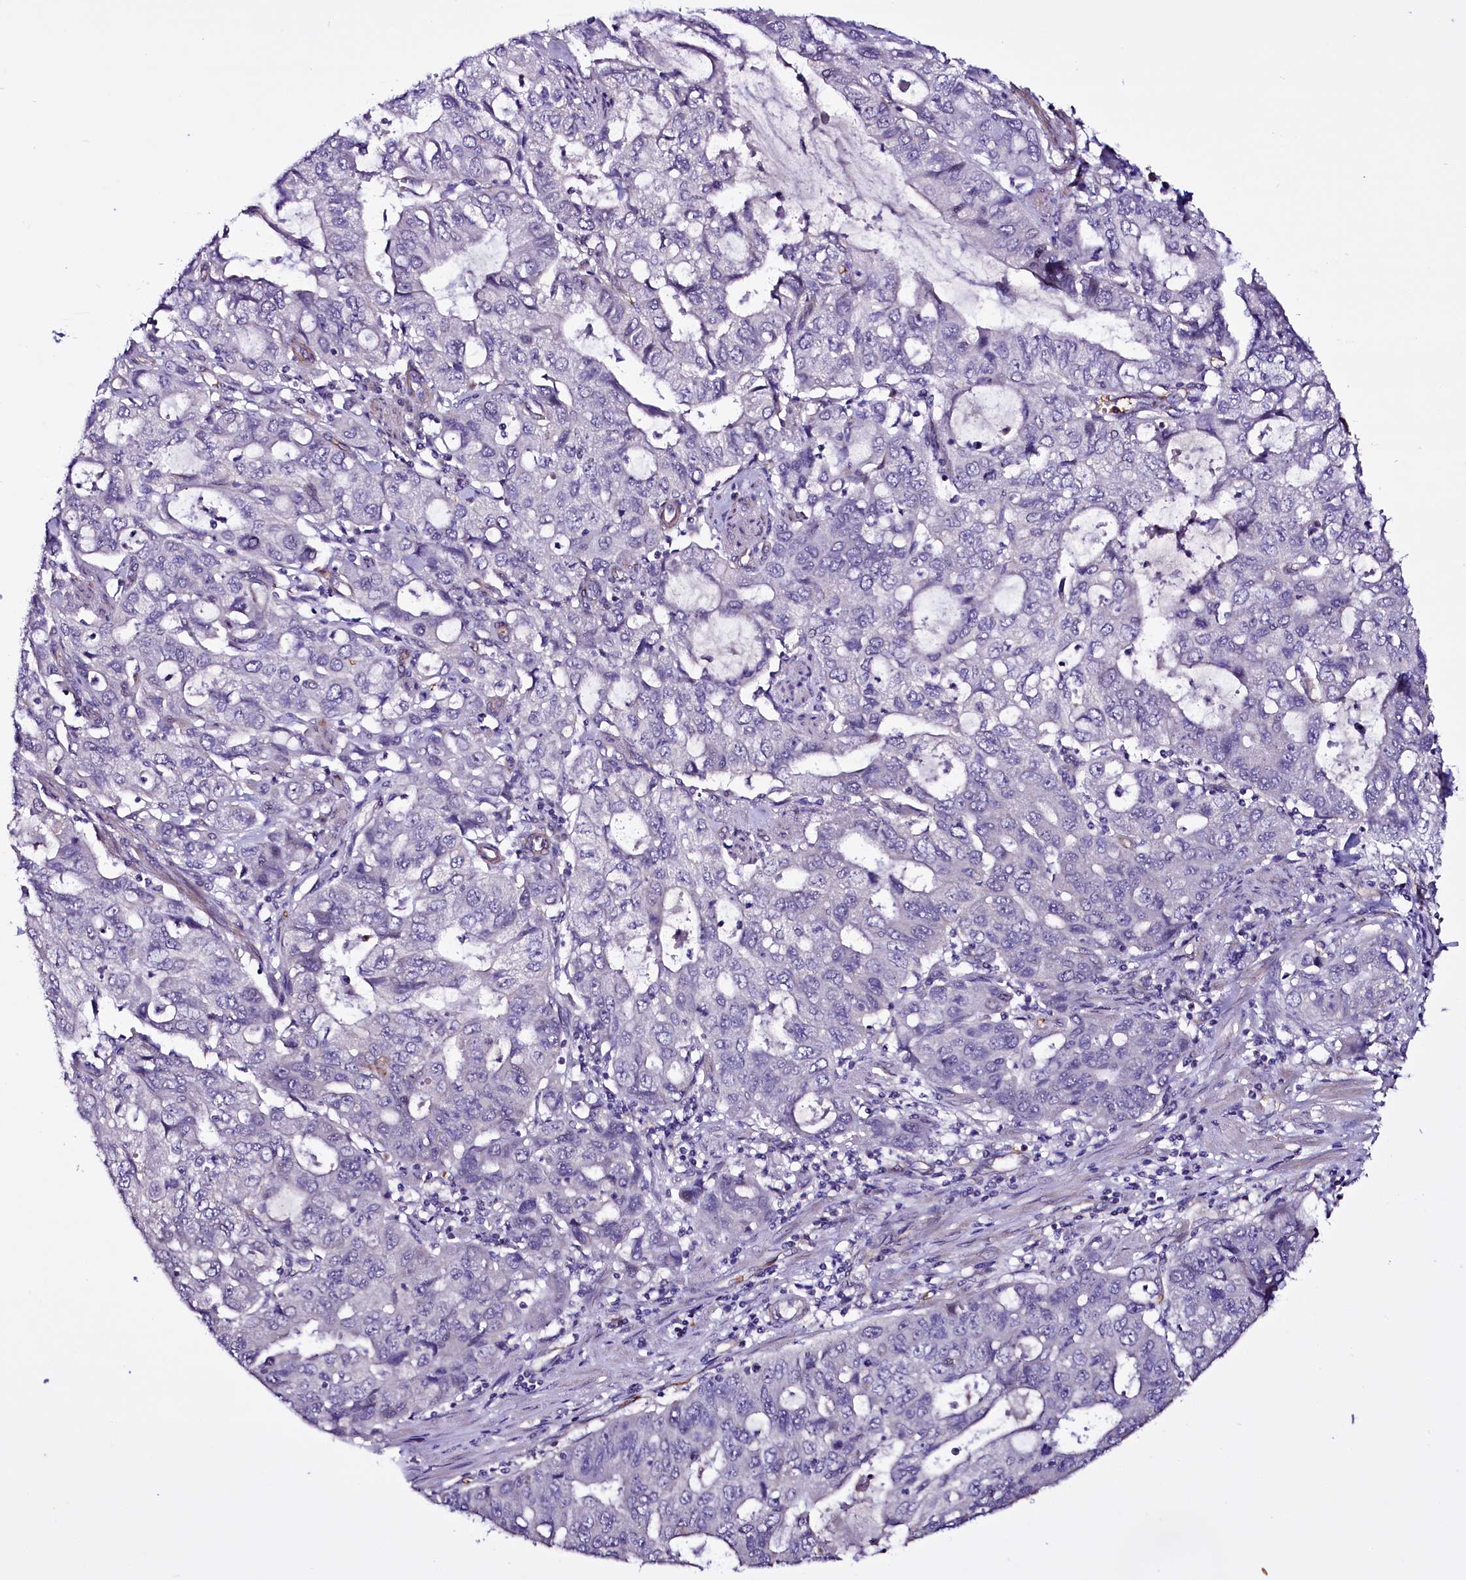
{"staining": {"intensity": "negative", "quantity": "none", "location": "none"}, "tissue": "stomach cancer", "cell_type": "Tumor cells", "image_type": "cancer", "snomed": [{"axis": "morphology", "description": "Adenocarcinoma, NOS"}, {"axis": "topography", "description": "Stomach, upper"}], "caption": "Immunohistochemistry (IHC) image of neoplastic tissue: adenocarcinoma (stomach) stained with DAB (3,3'-diaminobenzidine) demonstrates no significant protein positivity in tumor cells.", "gene": "MEX3C", "patient": {"sex": "female", "age": 52}}